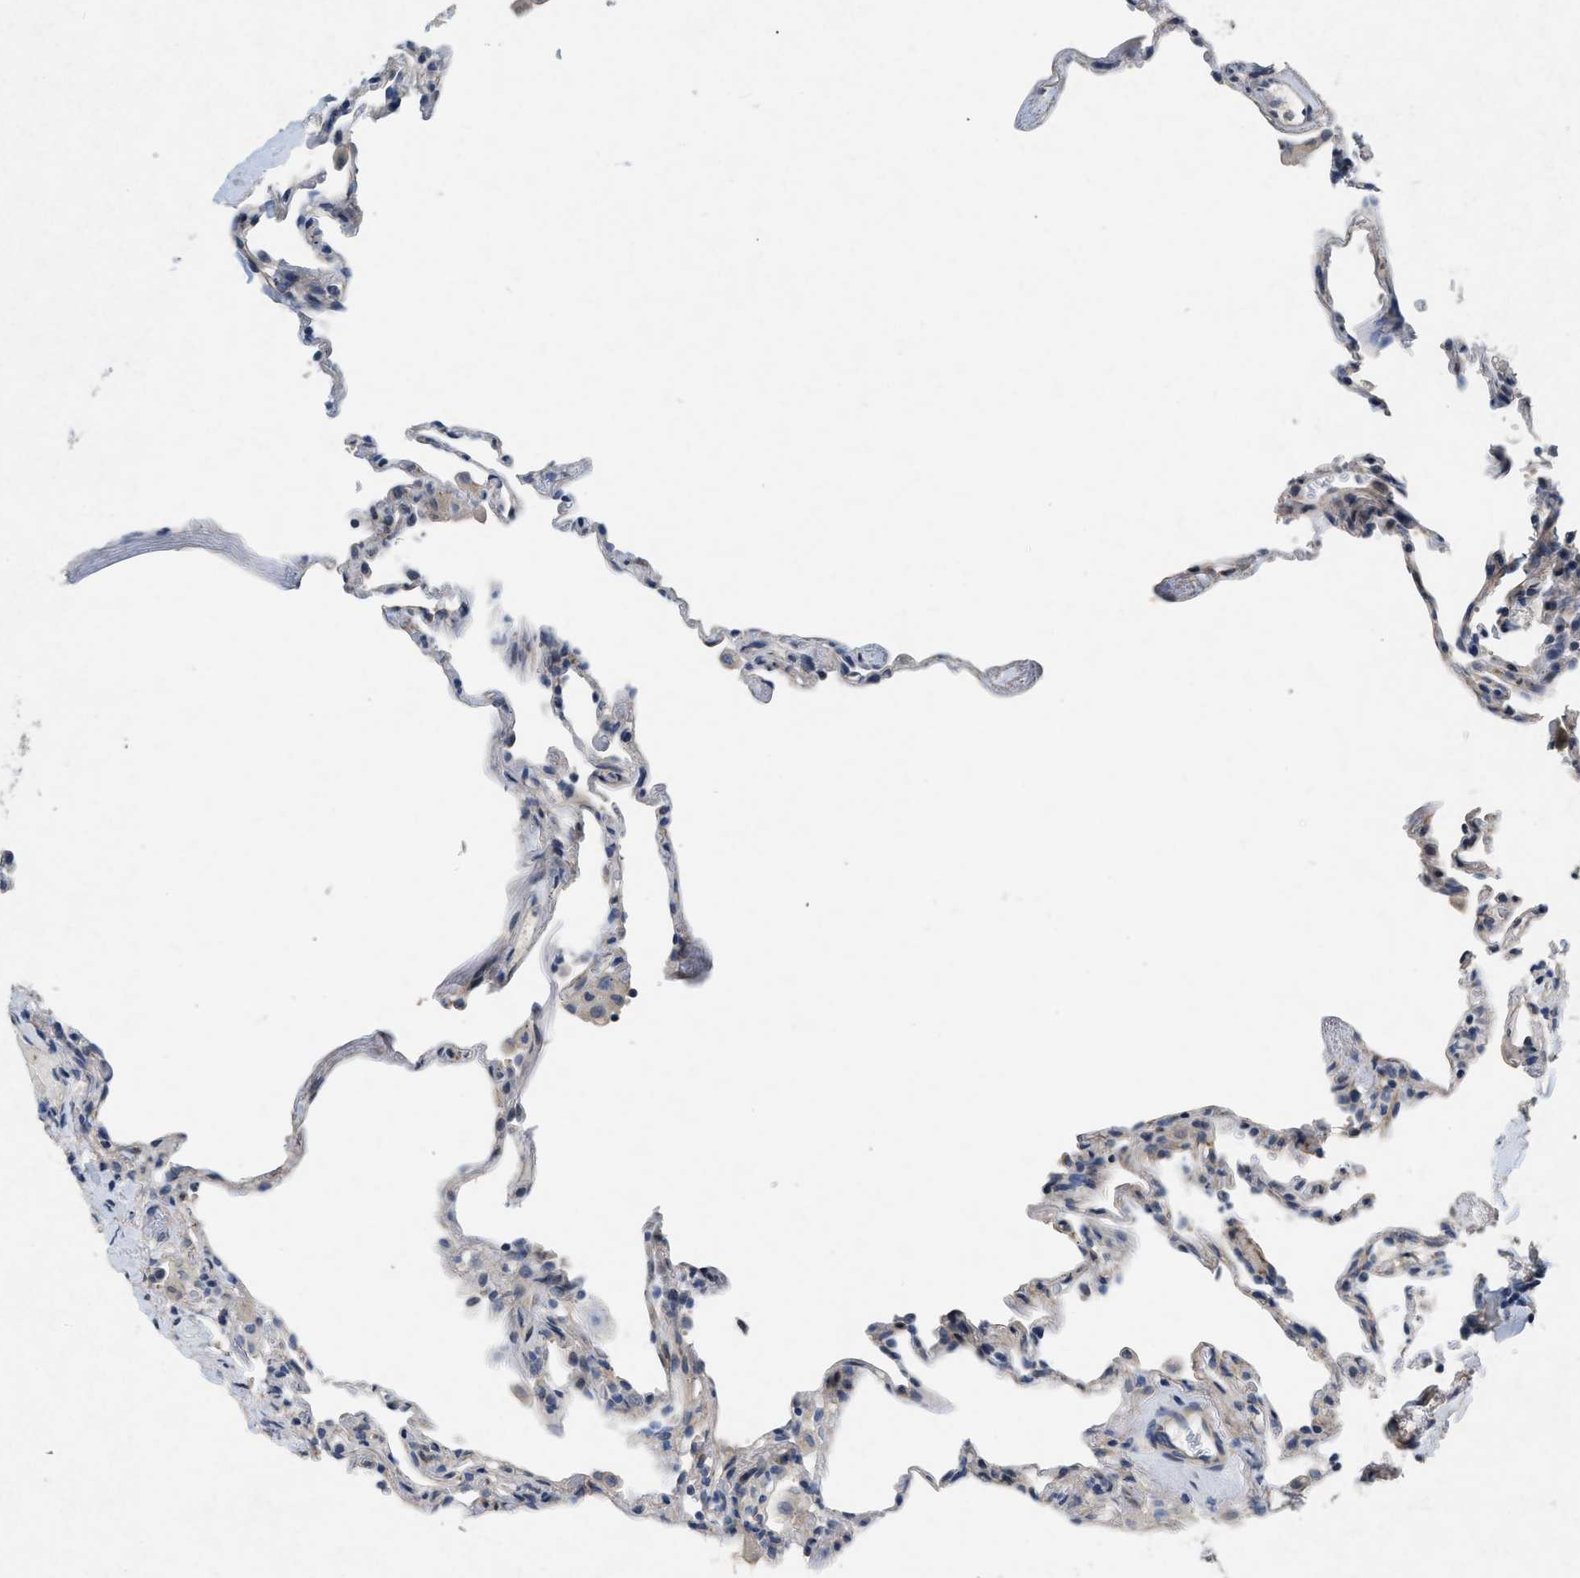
{"staining": {"intensity": "negative", "quantity": "none", "location": "none"}, "tissue": "lung", "cell_type": "Alveolar cells", "image_type": "normal", "snomed": [{"axis": "morphology", "description": "Normal tissue, NOS"}, {"axis": "topography", "description": "Lung"}], "caption": "Immunohistochemical staining of benign human lung demonstrates no significant expression in alveolar cells.", "gene": "PDGFRA", "patient": {"sex": "male", "age": 59}}